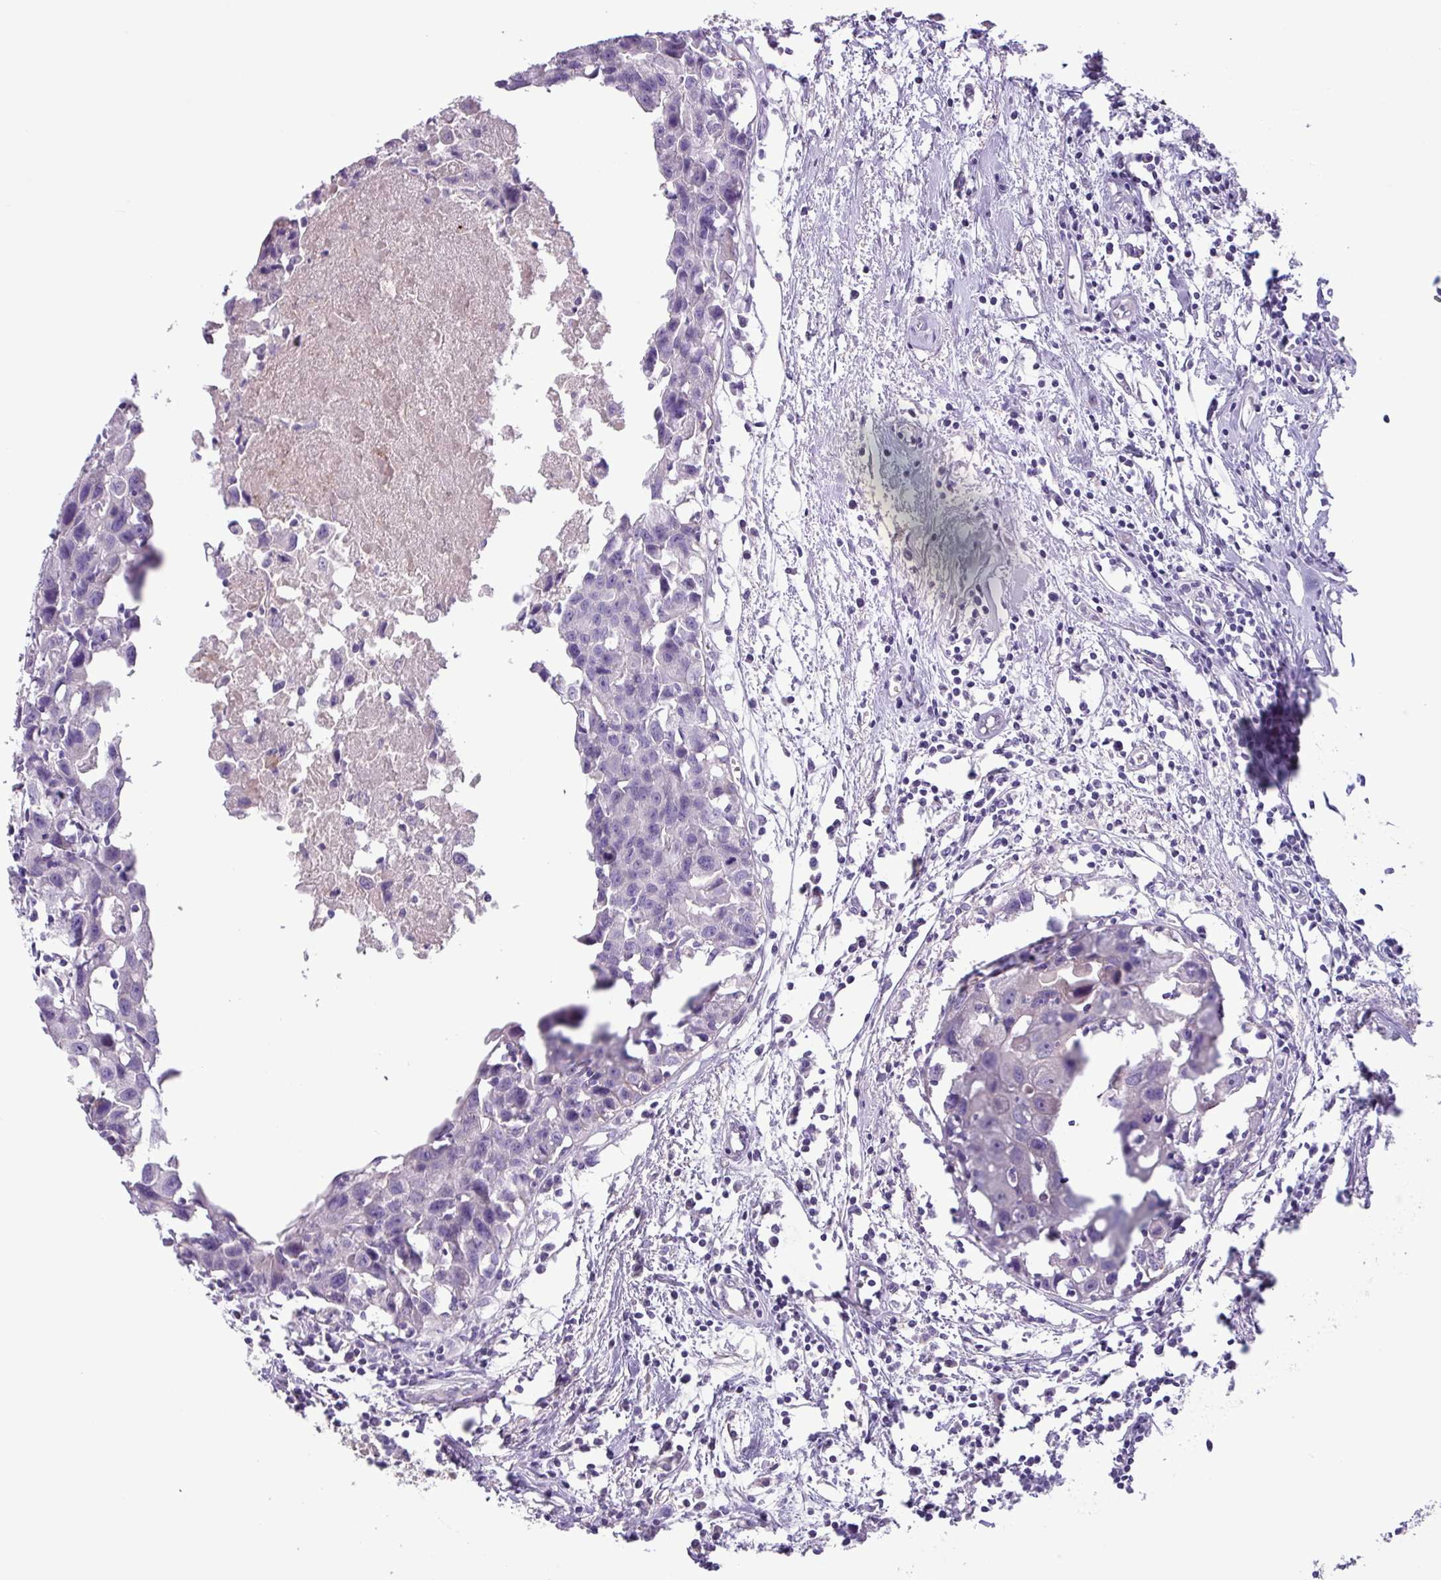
{"staining": {"intensity": "negative", "quantity": "none", "location": "none"}, "tissue": "breast cancer", "cell_type": "Tumor cells", "image_type": "cancer", "snomed": [{"axis": "morphology", "description": "Carcinoma, NOS"}, {"axis": "topography", "description": "Breast"}], "caption": "Micrograph shows no protein staining in tumor cells of breast carcinoma tissue. Nuclei are stained in blue.", "gene": "CYSTM1", "patient": {"sex": "female", "age": 60}}